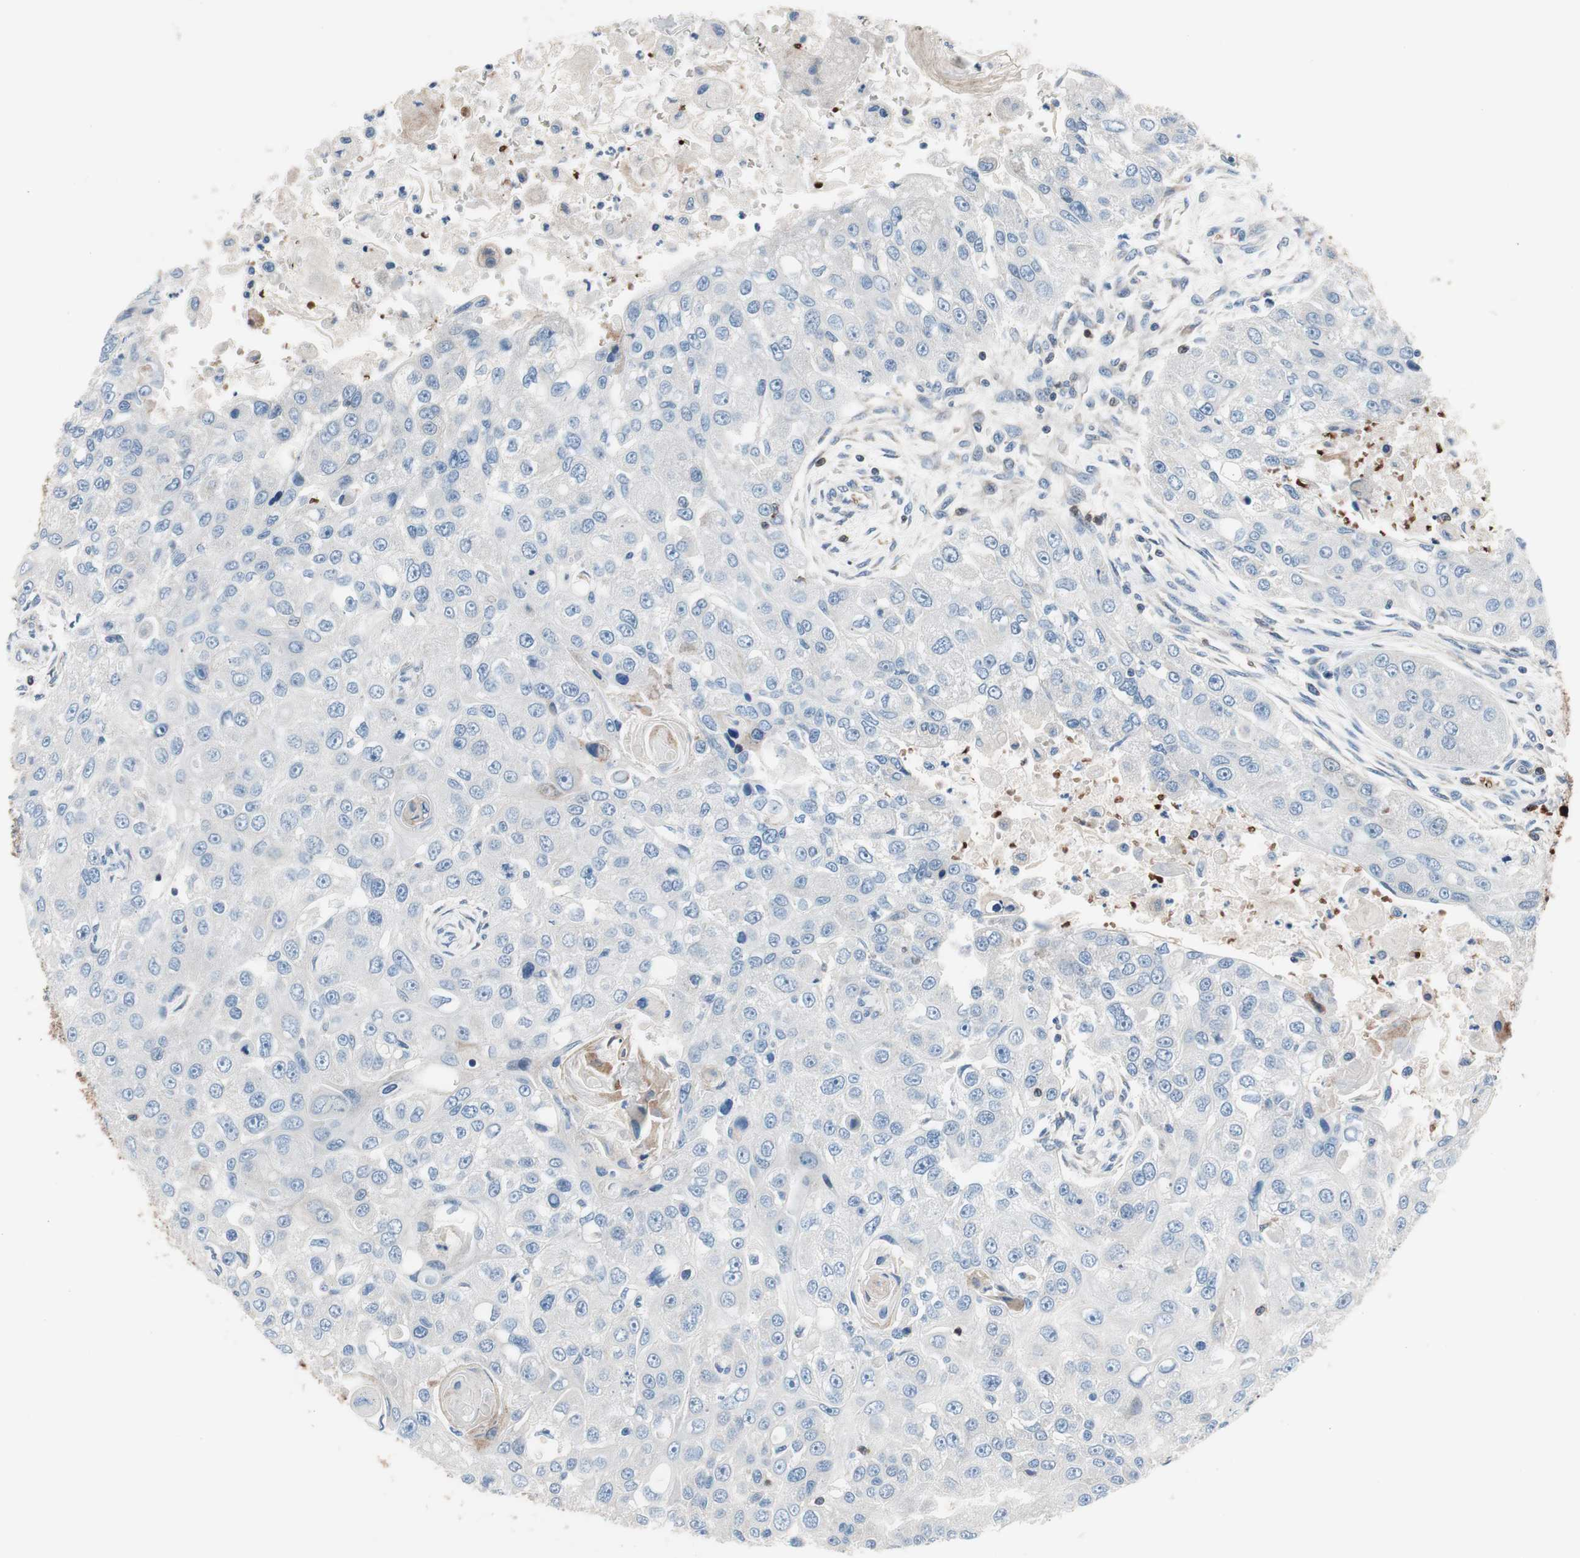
{"staining": {"intensity": "negative", "quantity": "none", "location": "none"}, "tissue": "head and neck cancer", "cell_type": "Tumor cells", "image_type": "cancer", "snomed": [{"axis": "morphology", "description": "Normal tissue, NOS"}, {"axis": "morphology", "description": "Squamous cell carcinoma, NOS"}, {"axis": "topography", "description": "Skeletal muscle"}, {"axis": "topography", "description": "Head-Neck"}], "caption": "Tumor cells show no significant protein expression in head and neck squamous cell carcinoma.", "gene": "PRDX2", "patient": {"sex": "male", "age": 51}}